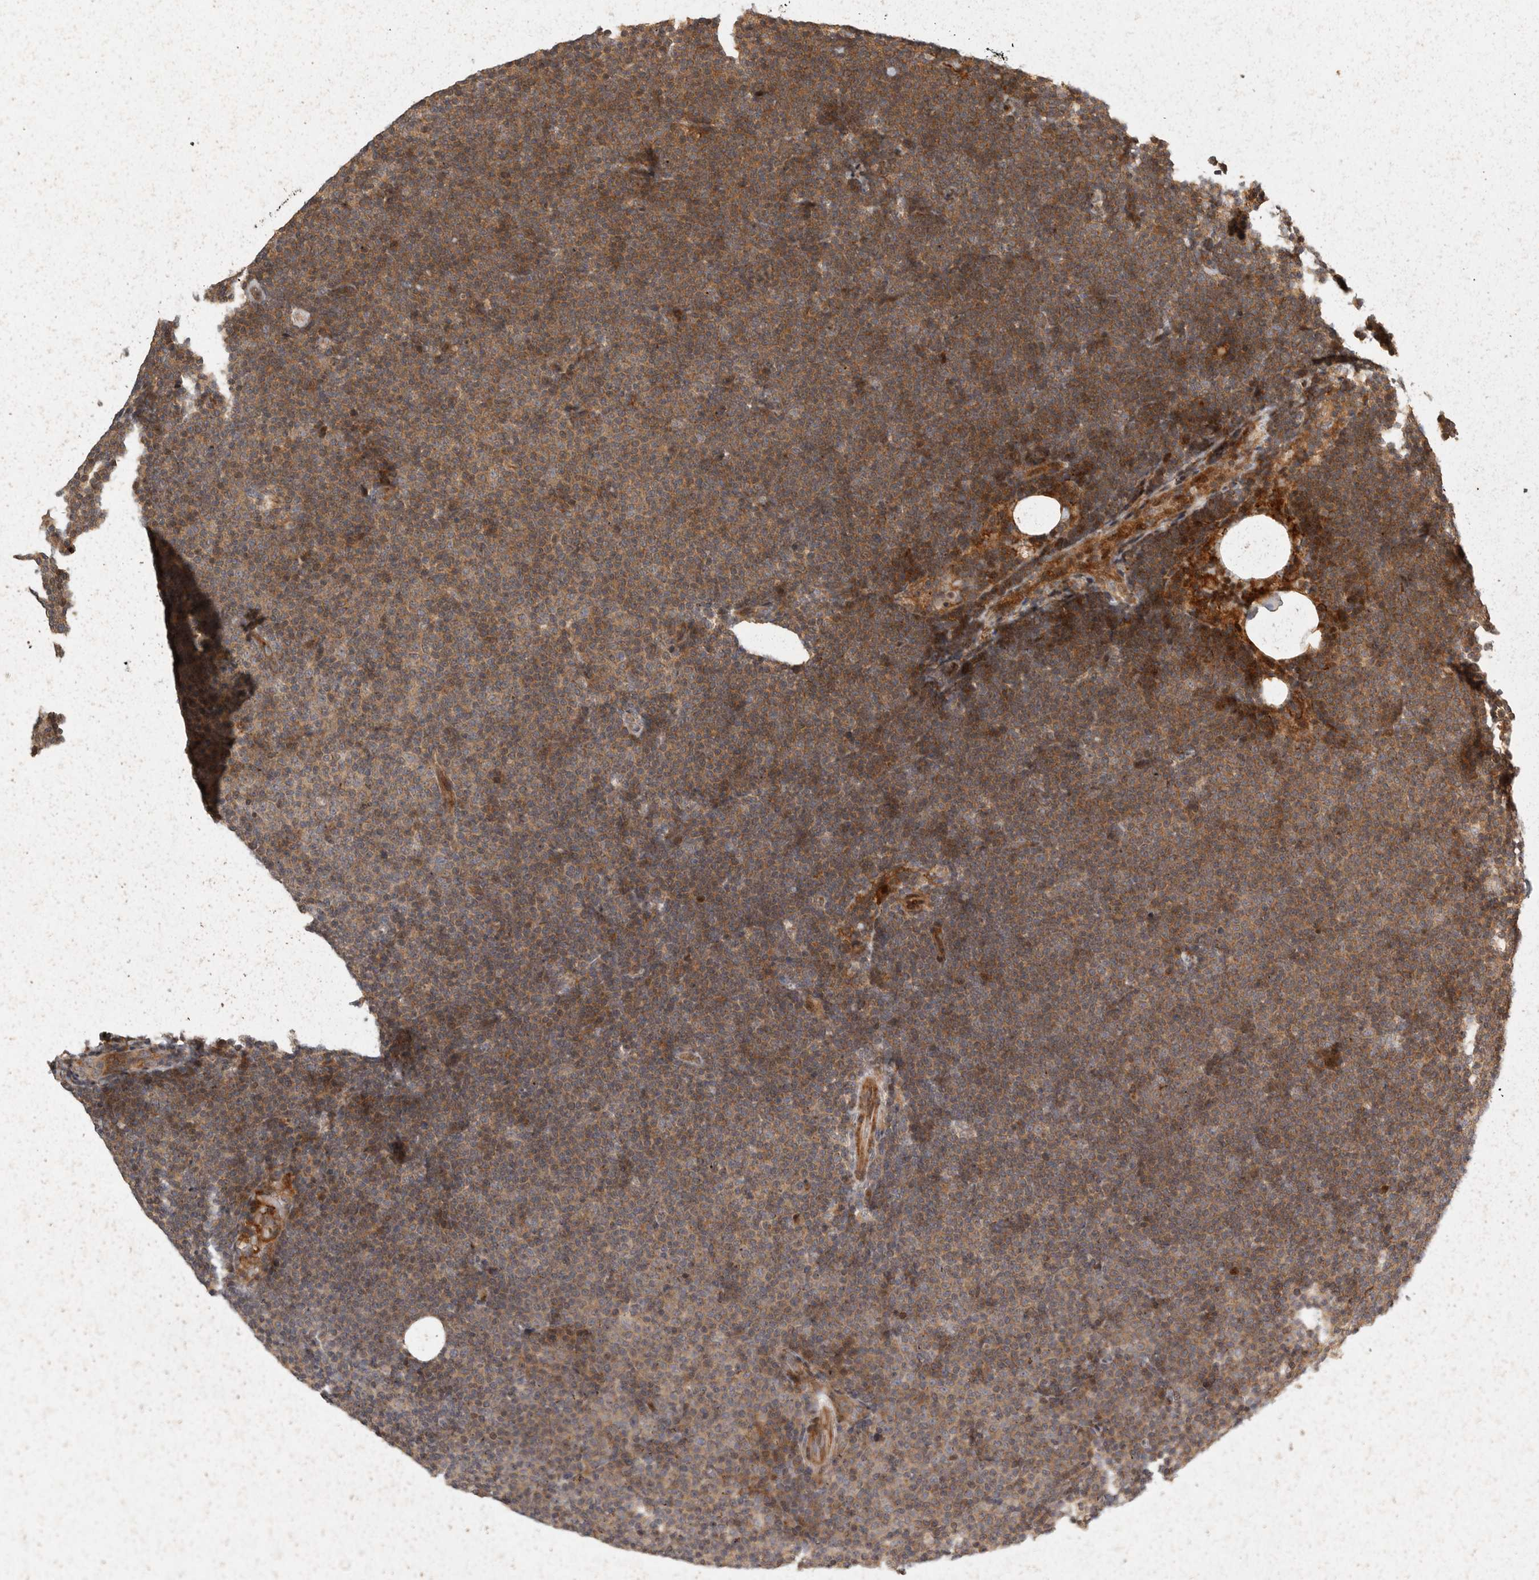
{"staining": {"intensity": "moderate", "quantity": ">75%", "location": "cytoplasmic/membranous"}, "tissue": "lymphoma", "cell_type": "Tumor cells", "image_type": "cancer", "snomed": [{"axis": "morphology", "description": "Malignant lymphoma, non-Hodgkin's type, Low grade"}, {"axis": "topography", "description": "Lymph node"}], "caption": "Immunohistochemical staining of human low-grade malignant lymphoma, non-Hodgkin's type shows moderate cytoplasmic/membranous protein positivity in approximately >75% of tumor cells.", "gene": "SWT1", "patient": {"sex": "female", "age": 53}}